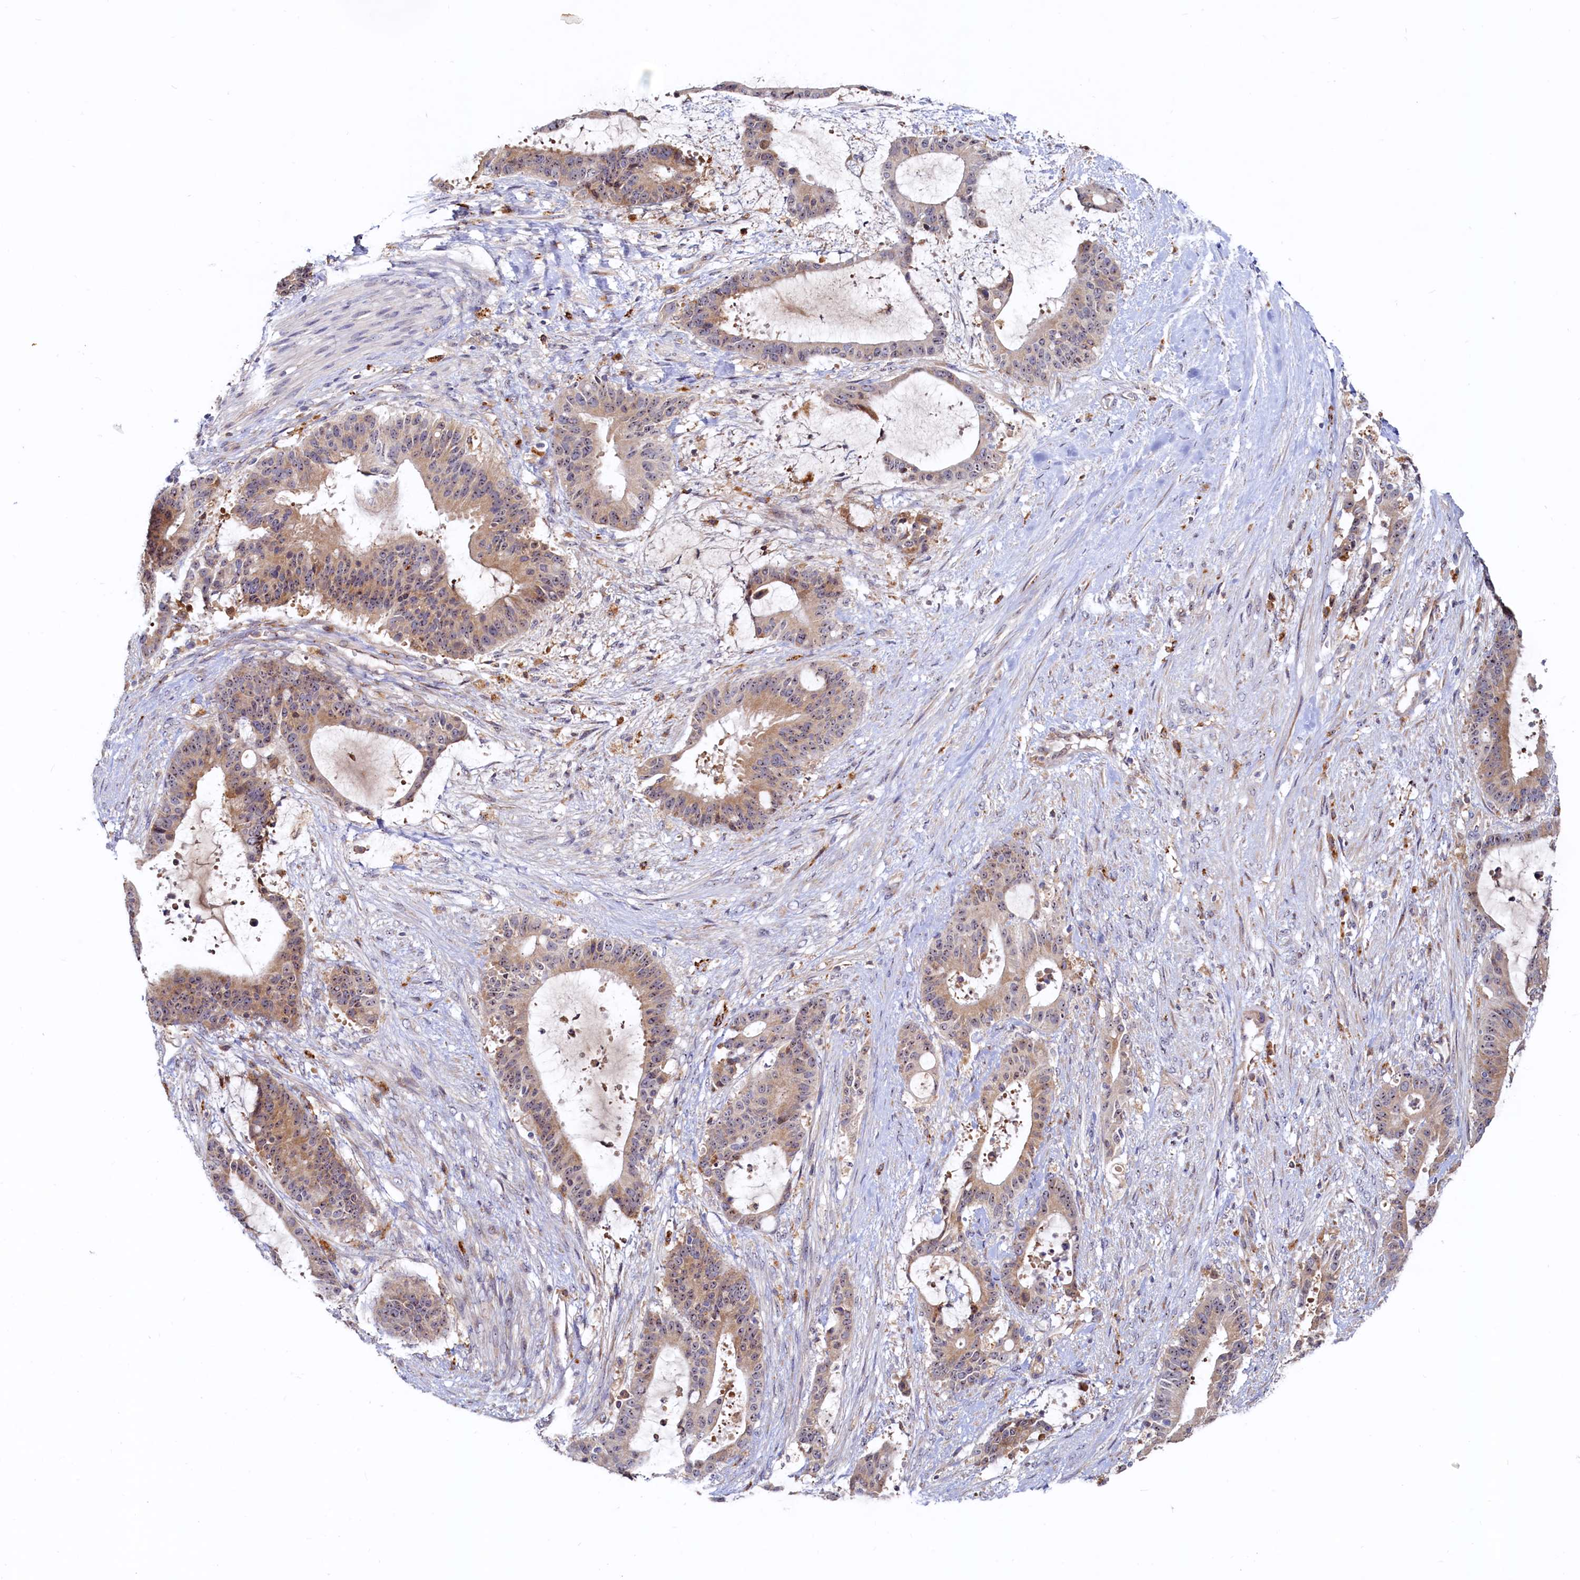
{"staining": {"intensity": "moderate", "quantity": "25%-75%", "location": "cytoplasmic/membranous,nuclear"}, "tissue": "liver cancer", "cell_type": "Tumor cells", "image_type": "cancer", "snomed": [{"axis": "morphology", "description": "Normal tissue, NOS"}, {"axis": "morphology", "description": "Cholangiocarcinoma"}, {"axis": "topography", "description": "Liver"}, {"axis": "topography", "description": "Peripheral nerve tissue"}], "caption": "A high-resolution micrograph shows IHC staining of liver cholangiocarcinoma, which demonstrates moderate cytoplasmic/membranous and nuclear staining in about 25%-75% of tumor cells.", "gene": "RGS7BP", "patient": {"sex": "female", "age": 73}}